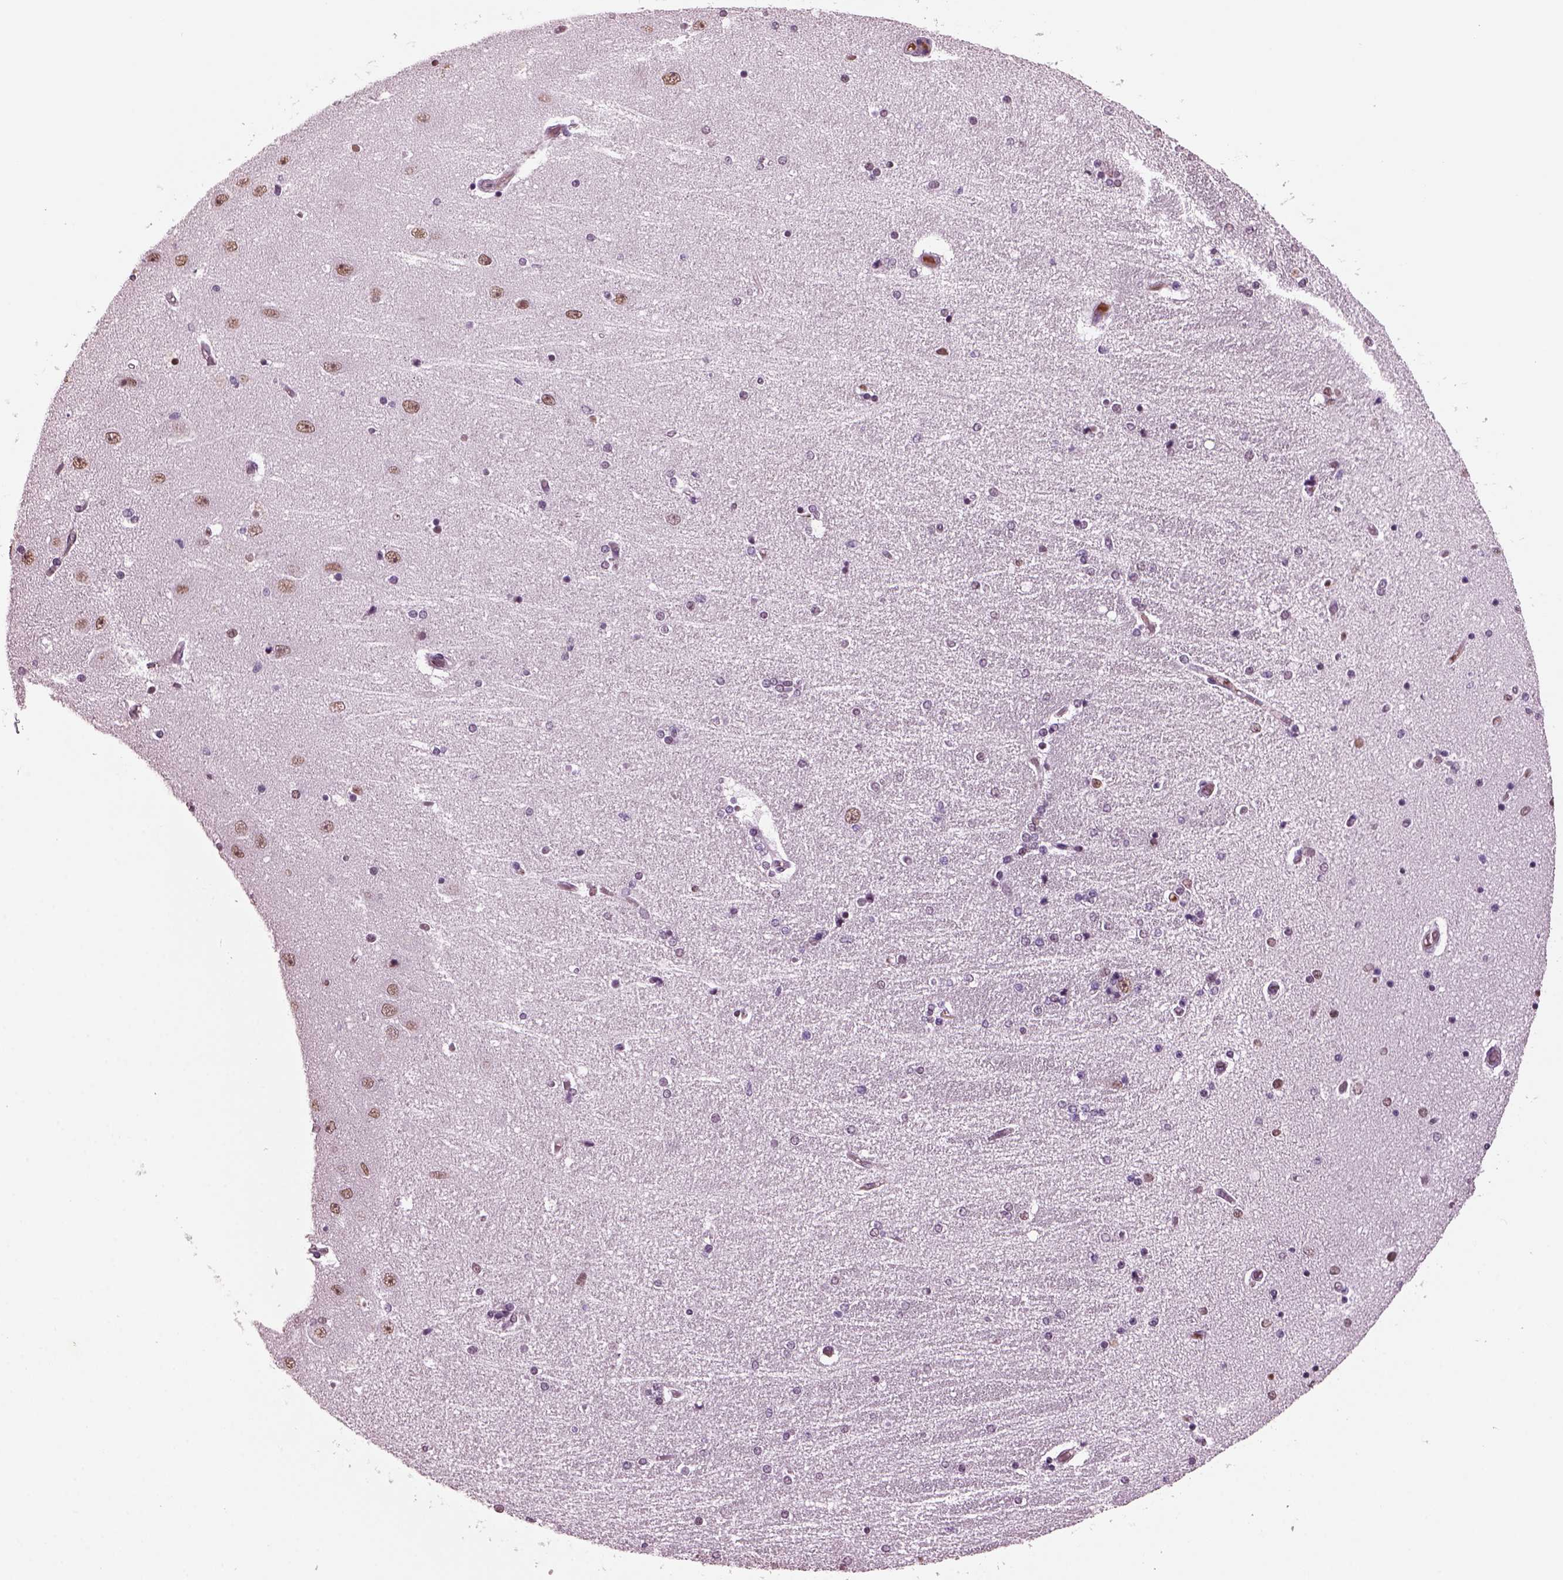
{"staining": {"intensity": "negative", "quantity": "none", "location": "none"}, "tissue": "hippocampus", "cell_type": "Glial cells", "image_type": "normal", "snomed": [{"axis": "morphology", "description": "Normal tissue, NOS"}, {"axis": "topography", "description": "Hippocampus"}], "caption": "Hippocampus stained for a protein using immunohistochemistry (IHC) exhibits no expression glial cells.", "gene": "KRTAP3", "patient": {"sex": "female", "age": 54}}